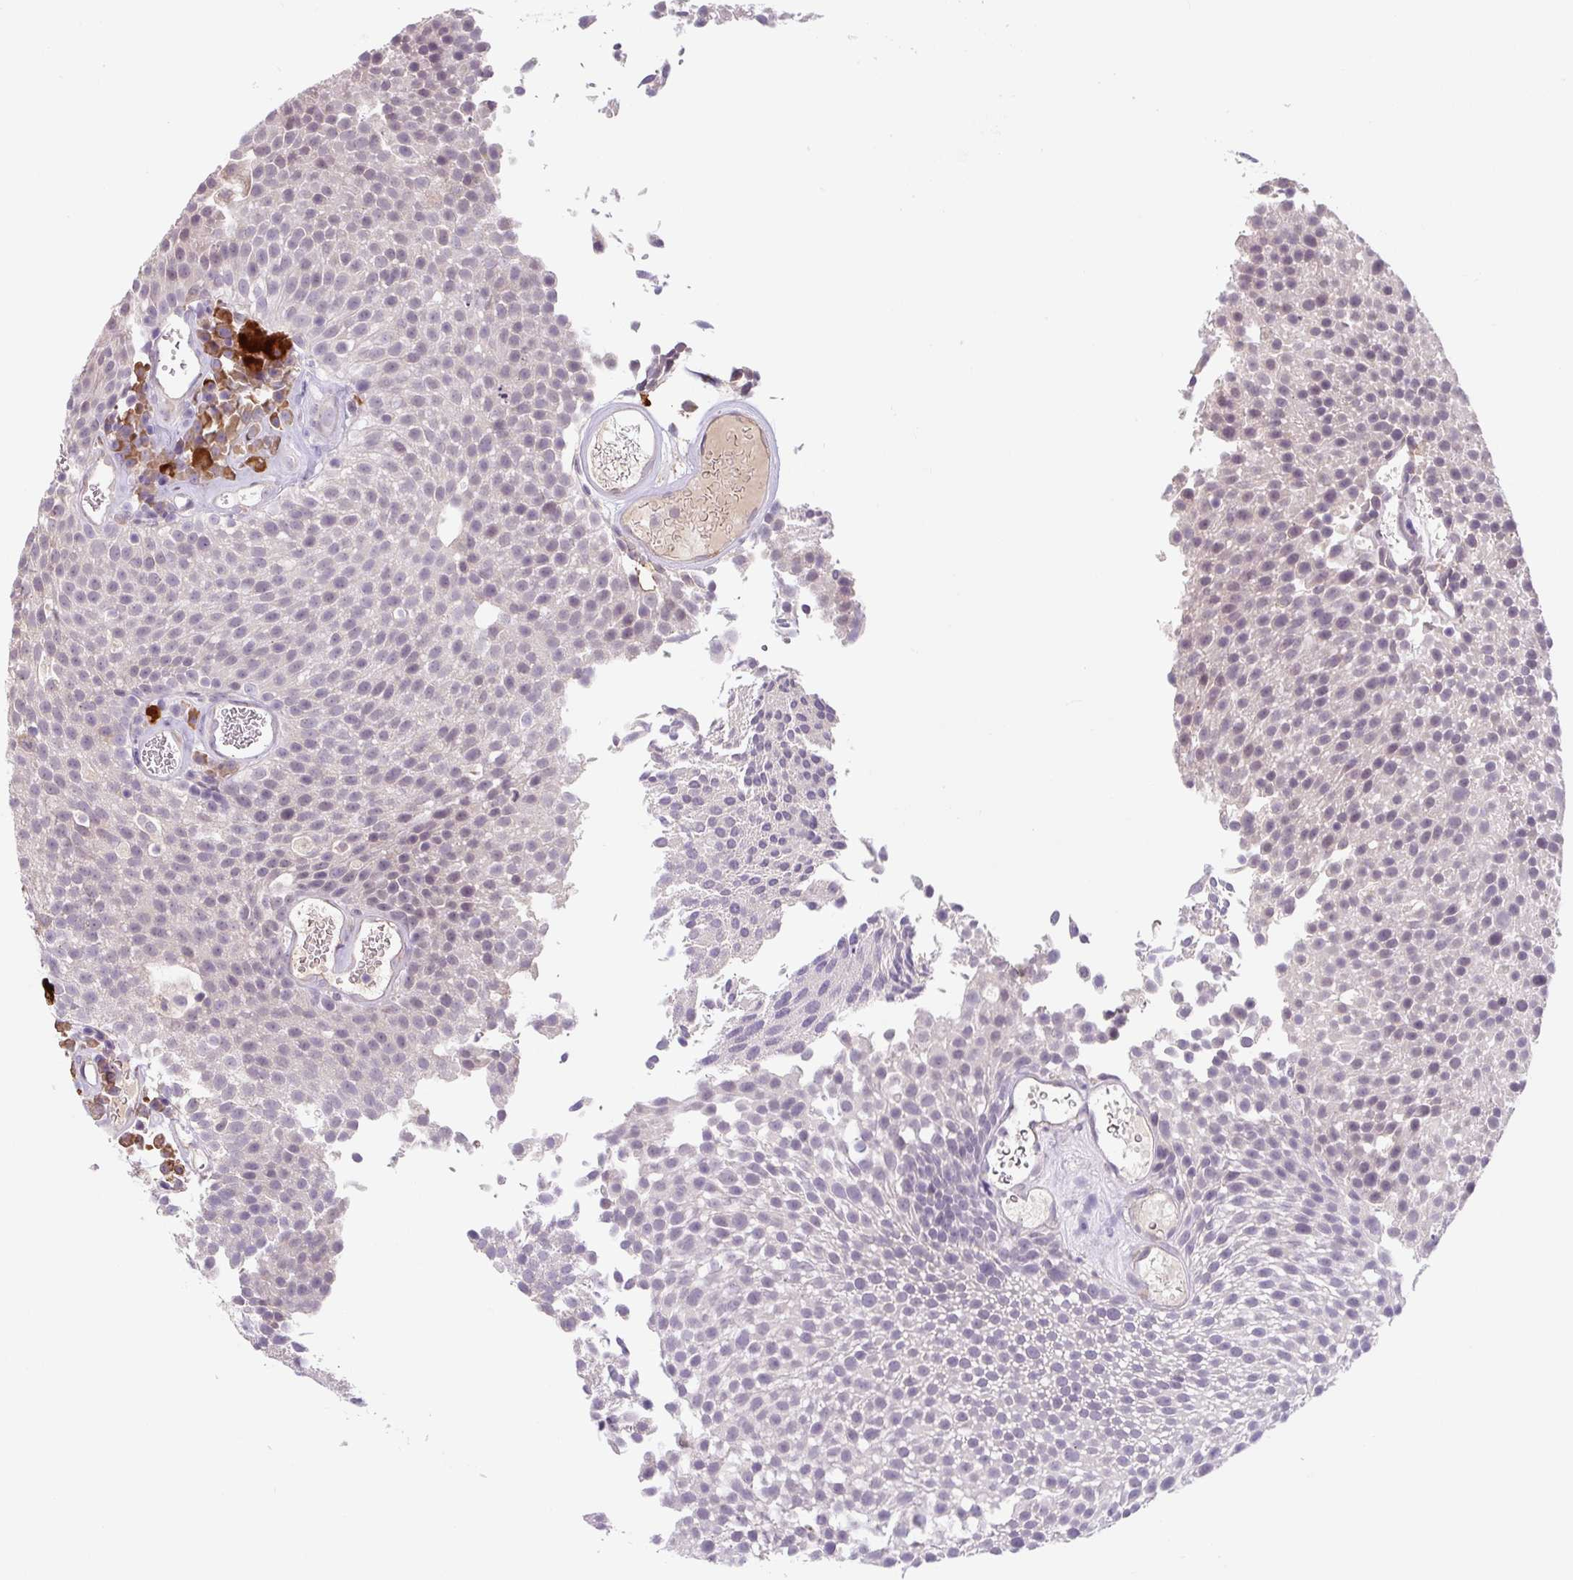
{"staining": {"intensity": "weak", "quantity": "<25%", "location": "nuclear"}, "tissue": "urothelial cancer", "cell_type": "Tumor cells", "image_type": "cancer", "snomed": [{"axis": "morphology", "description": "Urothelial carcinoma, Low grade"}, {"axis": "topography", "description": "Urinary bladder"}], "caption": "A micrograph of human urothelial cancer is negative for staining in tumor cells.", "gene": "FZD5", "patient": {"sex": "female", "age": 79}}